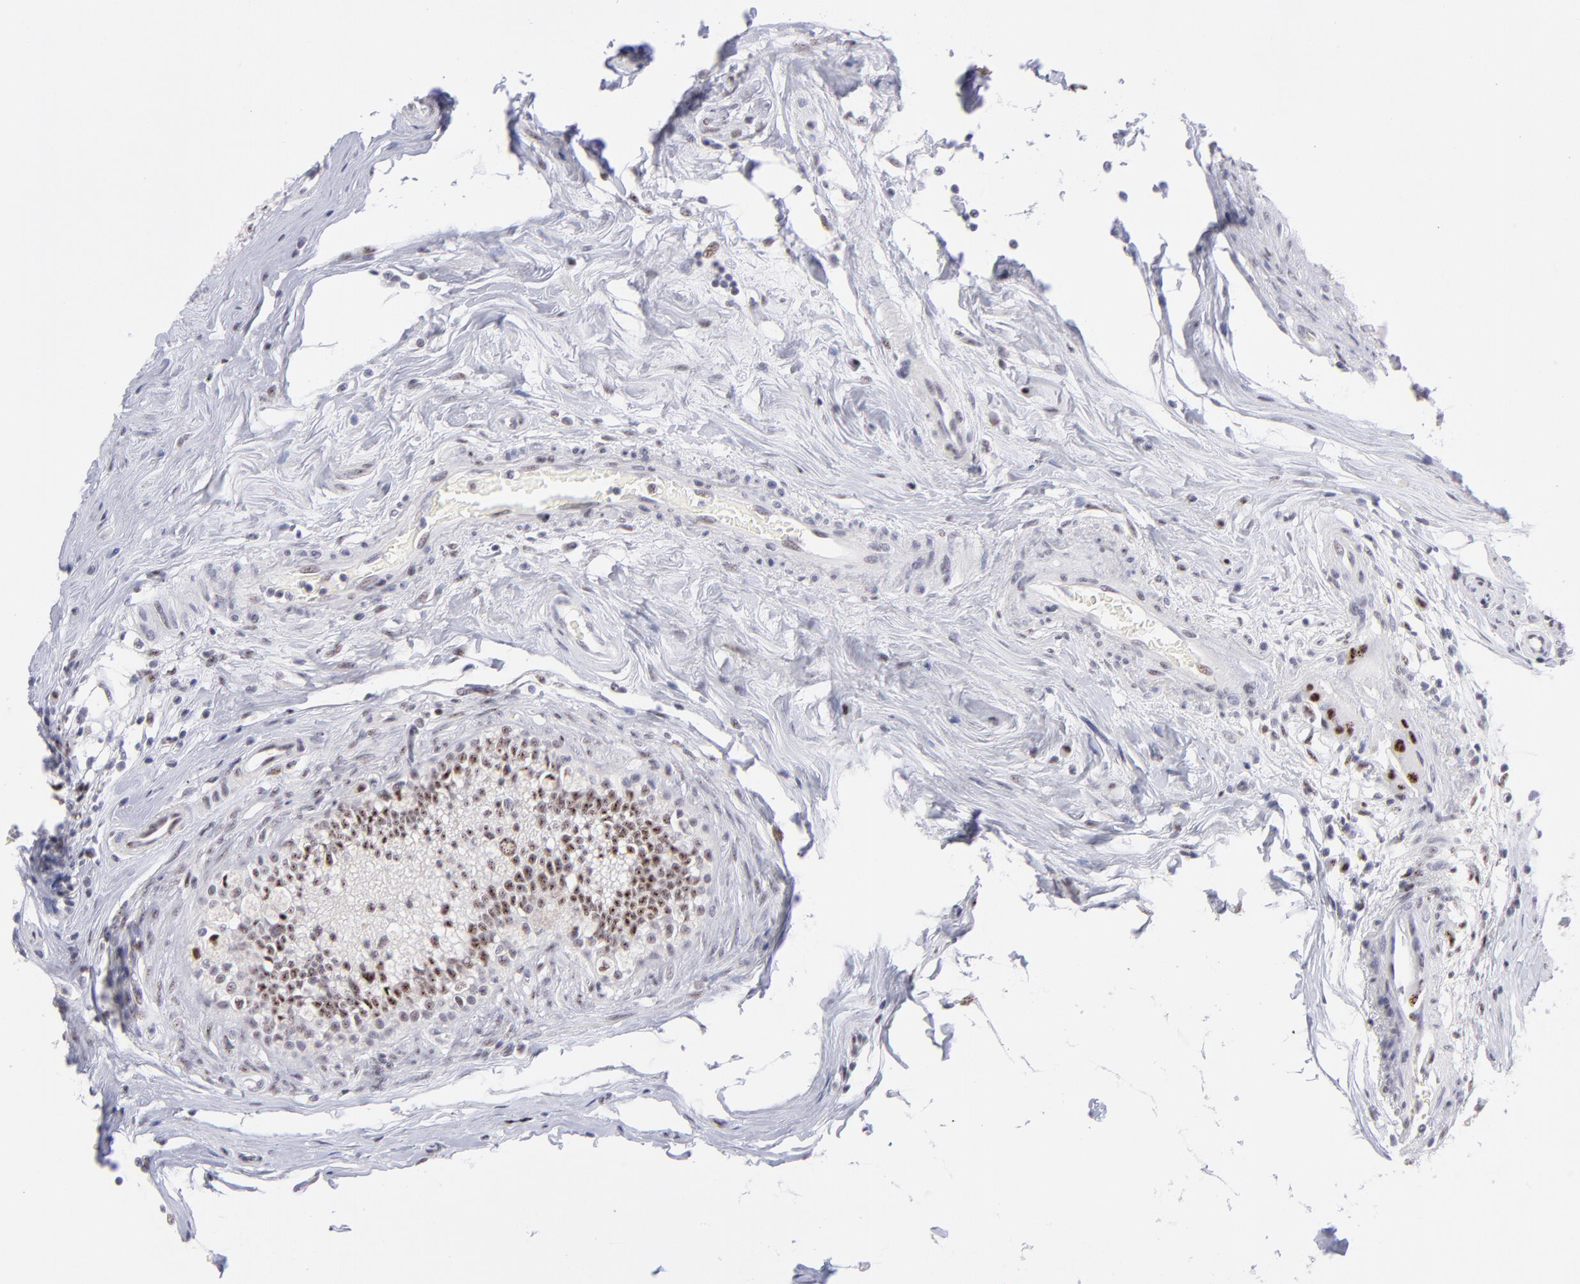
{"staining": {"intensity": "moderate", "quantity": "25%-75%", "location": "nuclear"}, "tissue": "epididymis", "cell_type": "Glandular cells", "image_type": "normal", "snomed": [{"axis": "morphology", "description": "Normal tissue, NOS"}, {"axis": "morphology", "description": "Inflammation, NOS"}, {"axis": "topography", "description": "Epididymis"}], "caption": "Epididymis stained with immunohistochemistry (IHC) exhibits moderate nuclear staining in about 25%-75% of glandular cells. (DAB (3,3'-diaminobenzidine) IHC with brightfield microscopy, high magnification).", "gene": "CDC25C", "patient": {"sex": "male", "age": 84}}